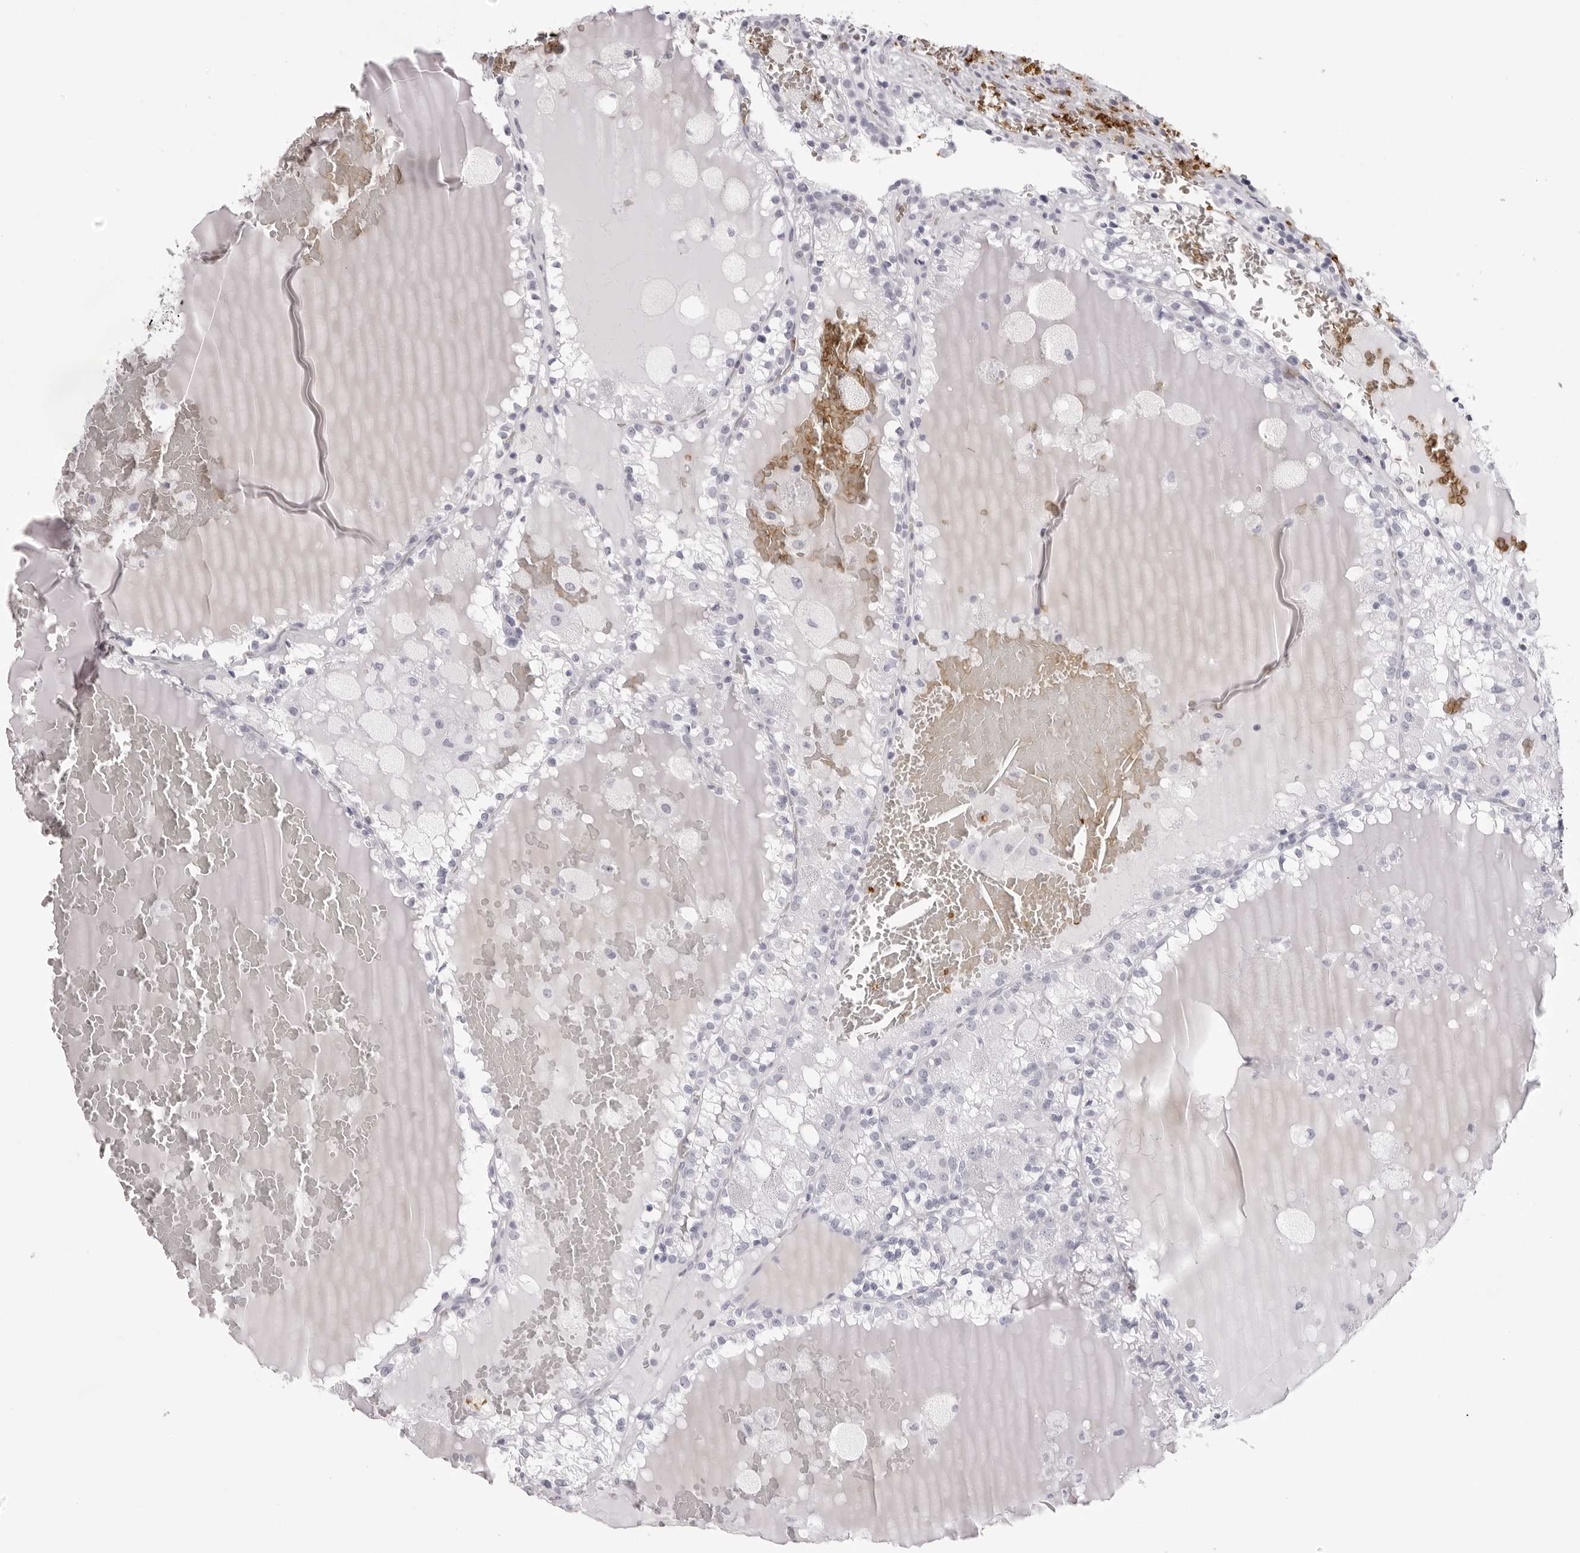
{"staining": {"intensity": "negative", "quantity": "none", "location": "none"}, "tissue": "renal cancer", "cell_type": "Tumor cells", "image_type": "cancer", "snomed": [{"axis": "morphology", "description": "Adenocarcinoma, NOS"}, {"axis": "topography", "description": "Kidney"}], "caption": "Micrograph shows no protein staining in tumor cells of renal adenocarcinoma tissue. (Brightfield microscopy of DAB IHC at high magnification).", "gene": "SPTA1", "patient": {"sex": "female", "age": 56}}